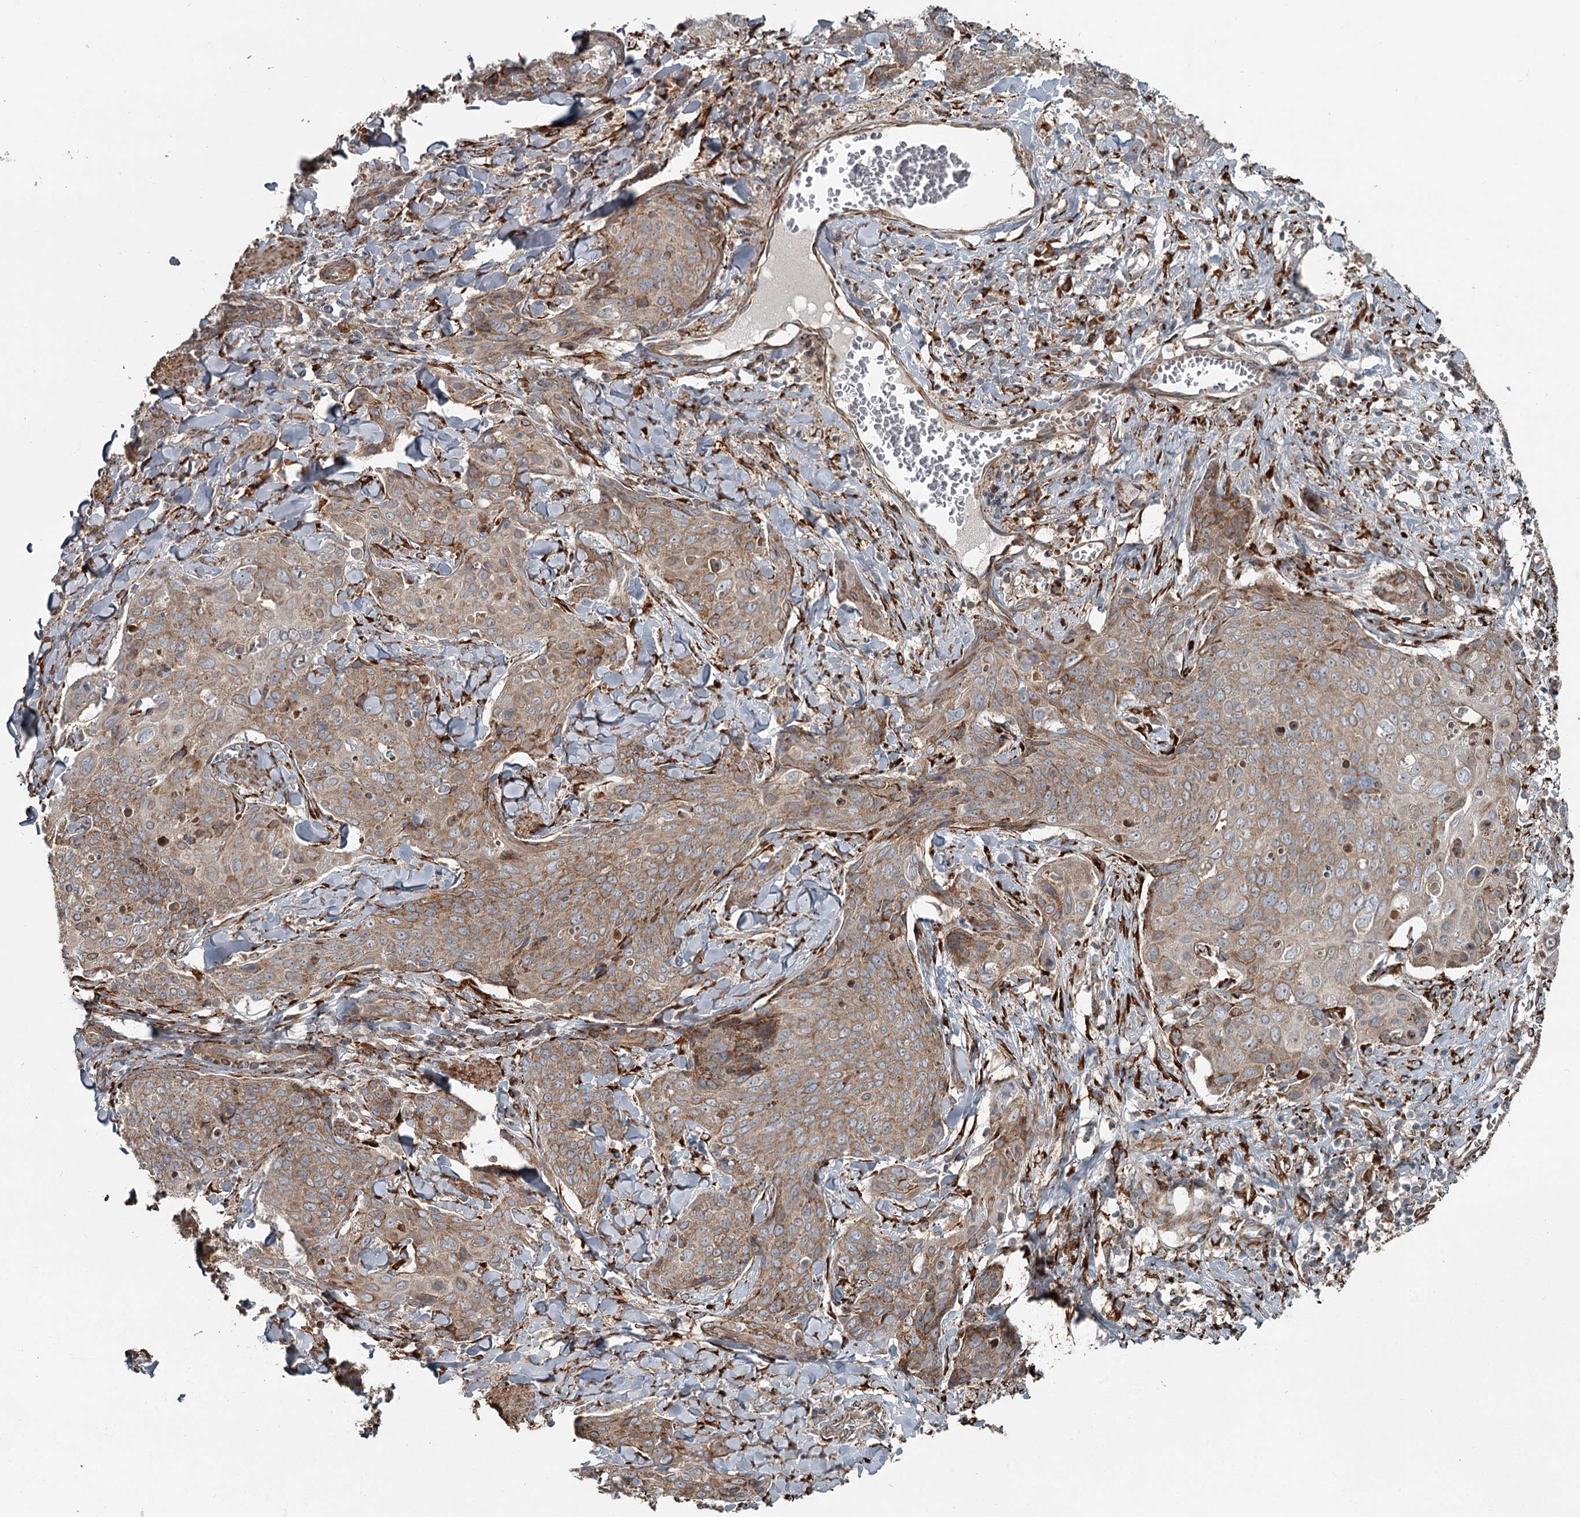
{"staining": {"intensity": "moderate", "quantity": ">75%", "location": "cytoplasmic/membranous"}, "tissue": "skin cancer", "cell_type": "Tumor cells", "image_type": "cancer", "snomed": [{"axis": "morphology", "description": "Squamous cell carcinoma, NOS"}, {"axis": "topography", "description": "Skin"}, {"axis": "topography", "description": "Vulva"}], "caption": "Squamous cell carcinoma (skin) stained for a protein shows moderate cytoplasmic/membranous positivity in tumor cells.", "gene": "RASSF8", "patient": {"sex": "female", "age": 85}}